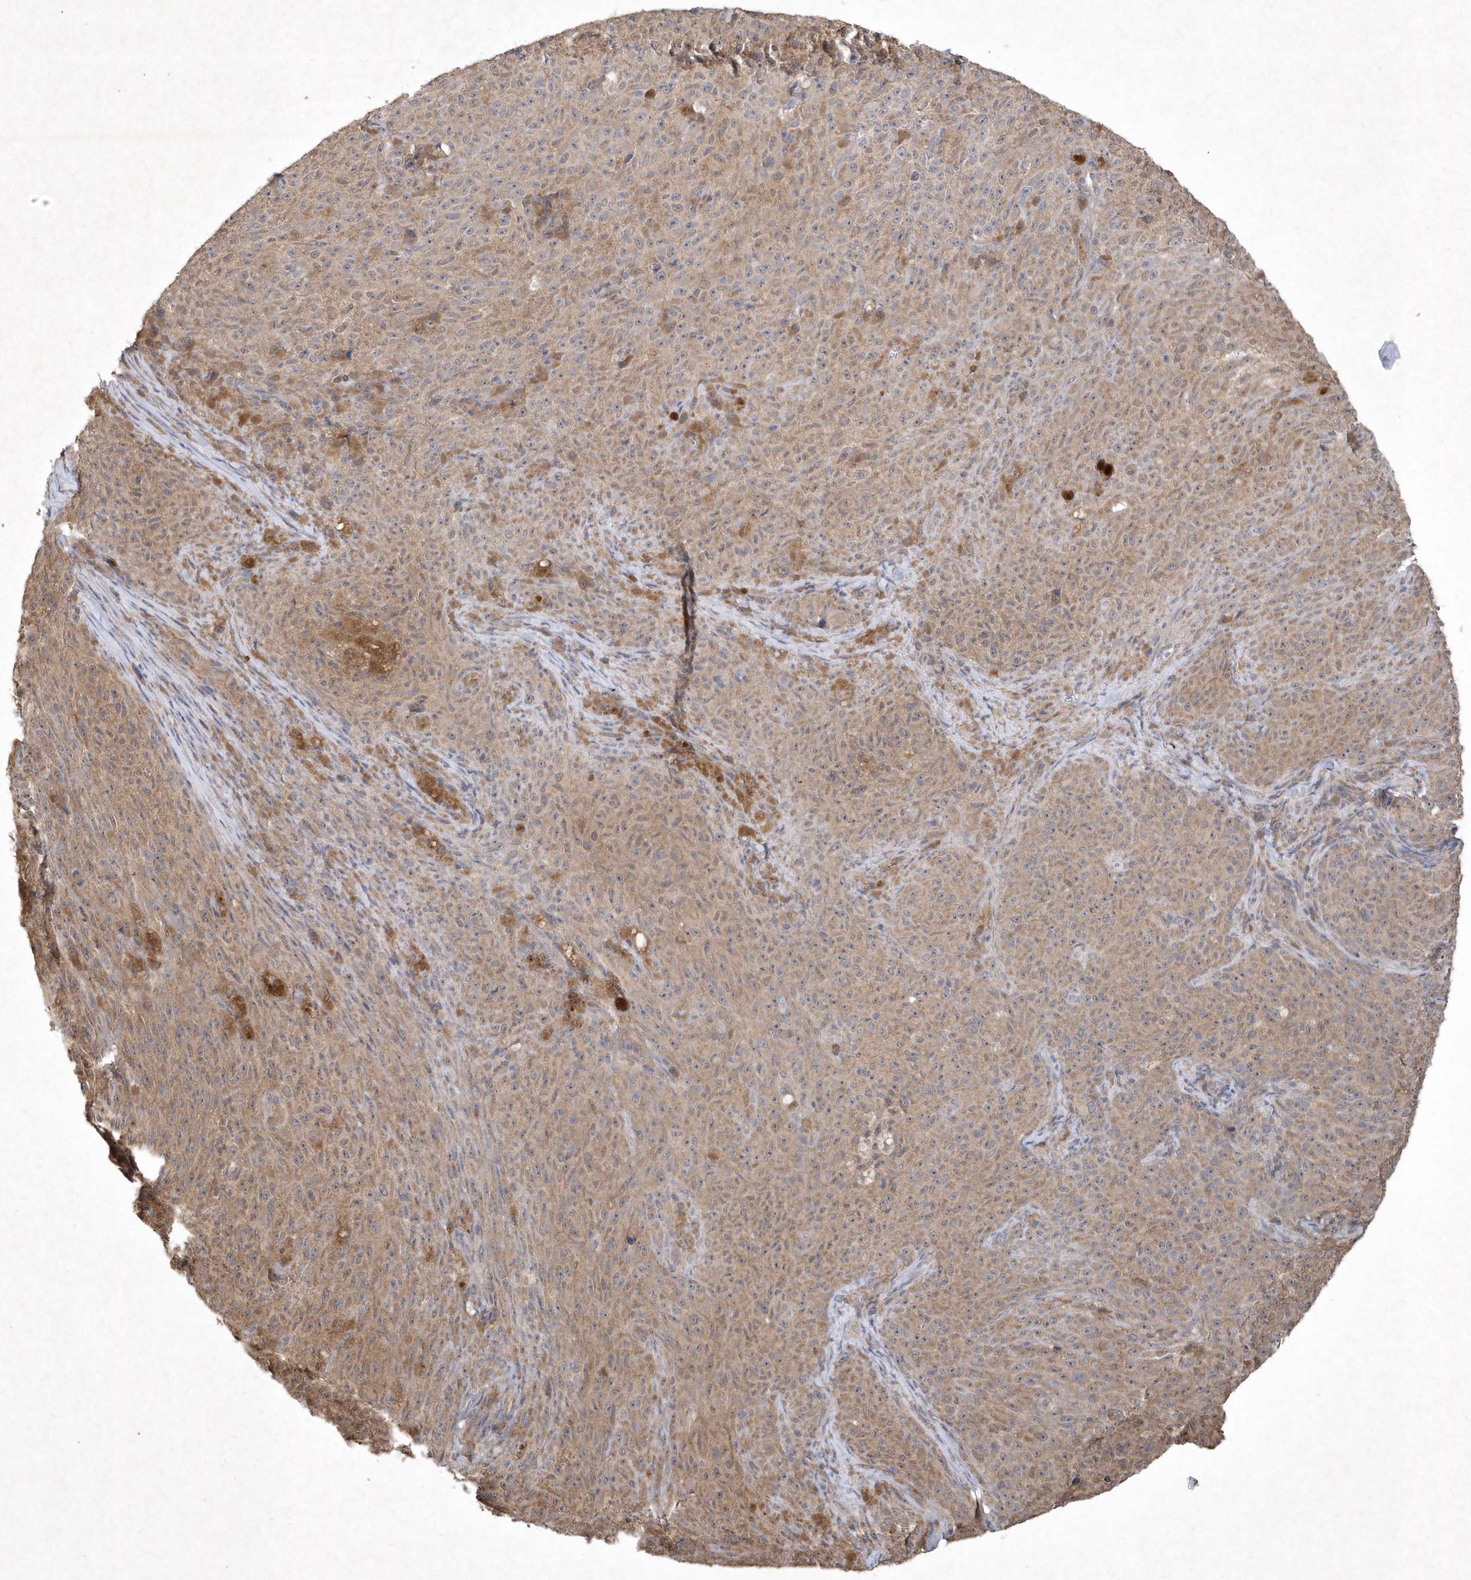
{"staining": {"intensity": "weak", "quantity": ">75%", "location": "cytoplasmic/membranous"}, "tissue": "melanoma", "cell_type": "Tumor cells", "image_type": "cancer", "snomed": [{"axis": "morphology", "description": "Malignant melanoma, NOS"}, {"axis": "topography", "description": "Skin"}], "caption": "High-magnification brightfield microscopy of malignant melanoma stained with DAB (brown) and counterstained with hematoxylin (blue). tumor cells exhibit weak cytoplasmic/membranous positivity is identified in about>75% of cells.", "gene": "AKR7A2", "patient": {"sex": "female", "age": 82}}